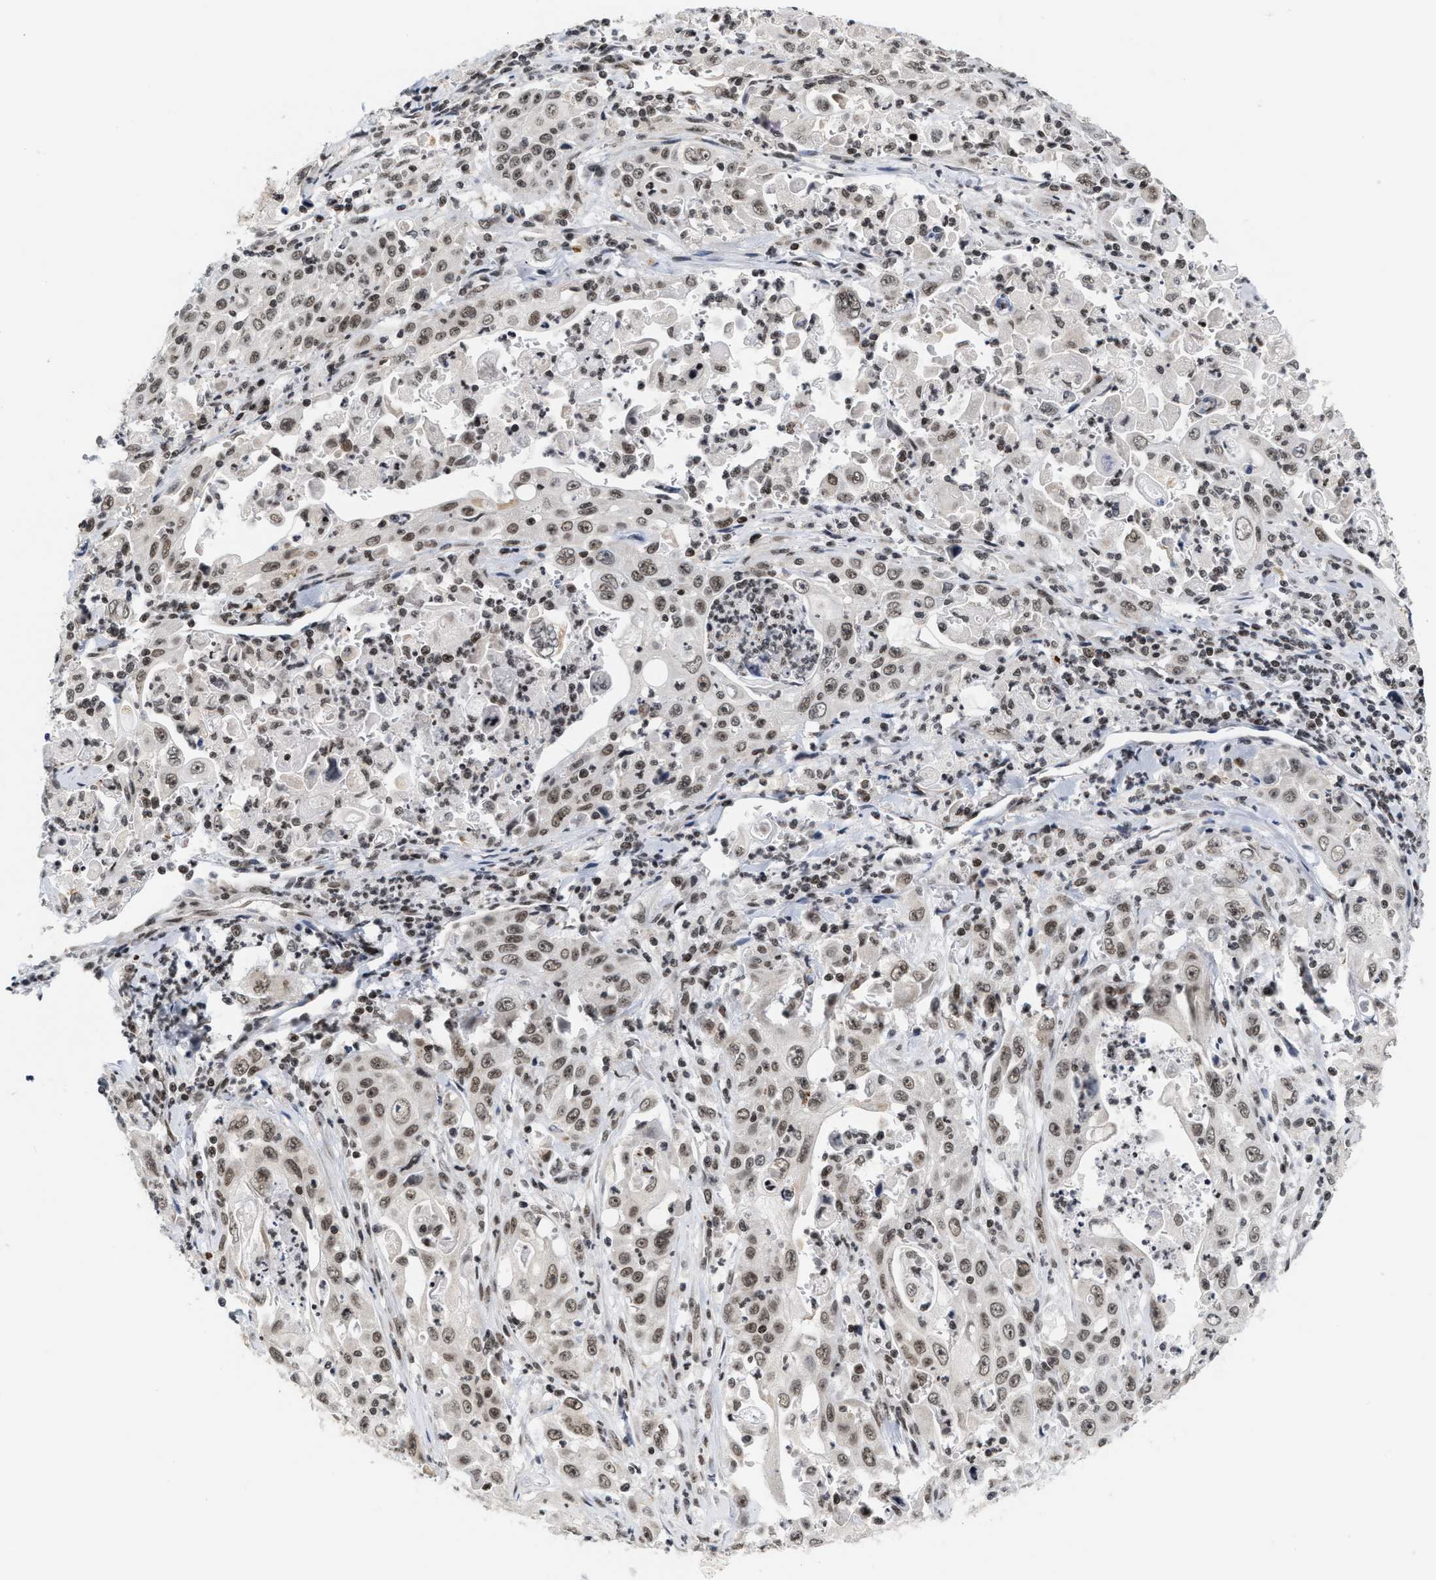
{"staining": {"intensity": "weak", "quantity": ">75%", "location": "nuclear"}, "tissue": "pancreatic cancer", "cell_type": "Tumor cells", "image_type": "cancer", "snomed": [{"axis": "morphology", "description": "Adenocarcinoma, NOS"}, {"axis": "topography", "description": "Pancreas"}], "caption": "Immunohistochemical staining of pancreatic cancer (adenocarcinoma) shows low levels of weak nuclear staining in about >75% of tumor cells. The protein of interest is shown in brown color, while the nuclei are stained blue.", "gene": "ANKRD6", "patient": {"sex": "male", "age": 70}}